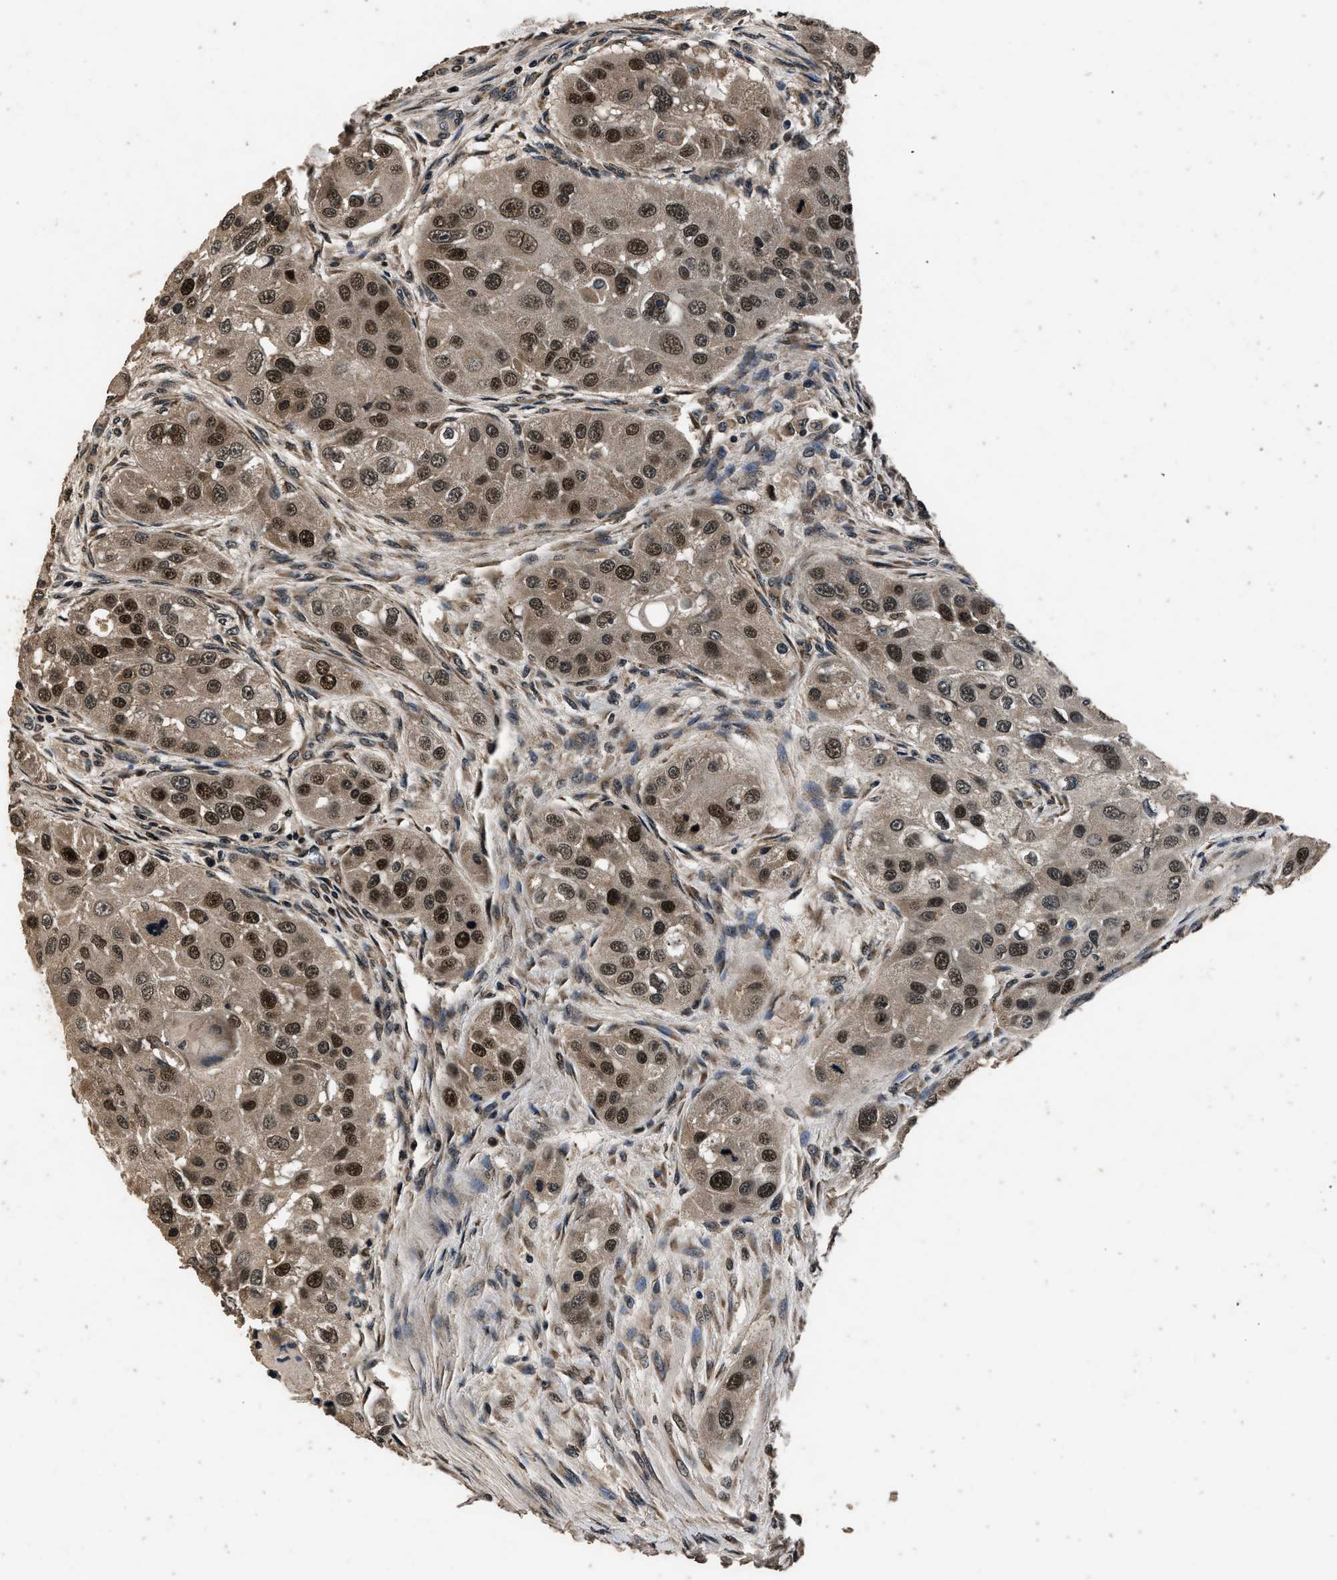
{"staining": {"intensity": "strong", "quantity": ">75%", "location": "nuclear"}, "tissue": "head and neck cancer", "cell_type": "Tumor cells", "image_type": "cancer", "snomed": [{"axis": "morphology", "description": "Normal tissue, NOS"}, {"axis": "morphology", "description": "Squamous cell carcinoma, NOS"}, {"axis": "topography", "description": "Skeletal muscle"}, {"axis": "topography", "description": "Head-Neck"}], "caption": "A histopathology image of head and neck cancer (squamous cell carcinoma) stained for a protein displays strong nuclear brown staining in tumor cells.", "gene": "CSTF1", "patient": {"sex": "male", "age": 51}}